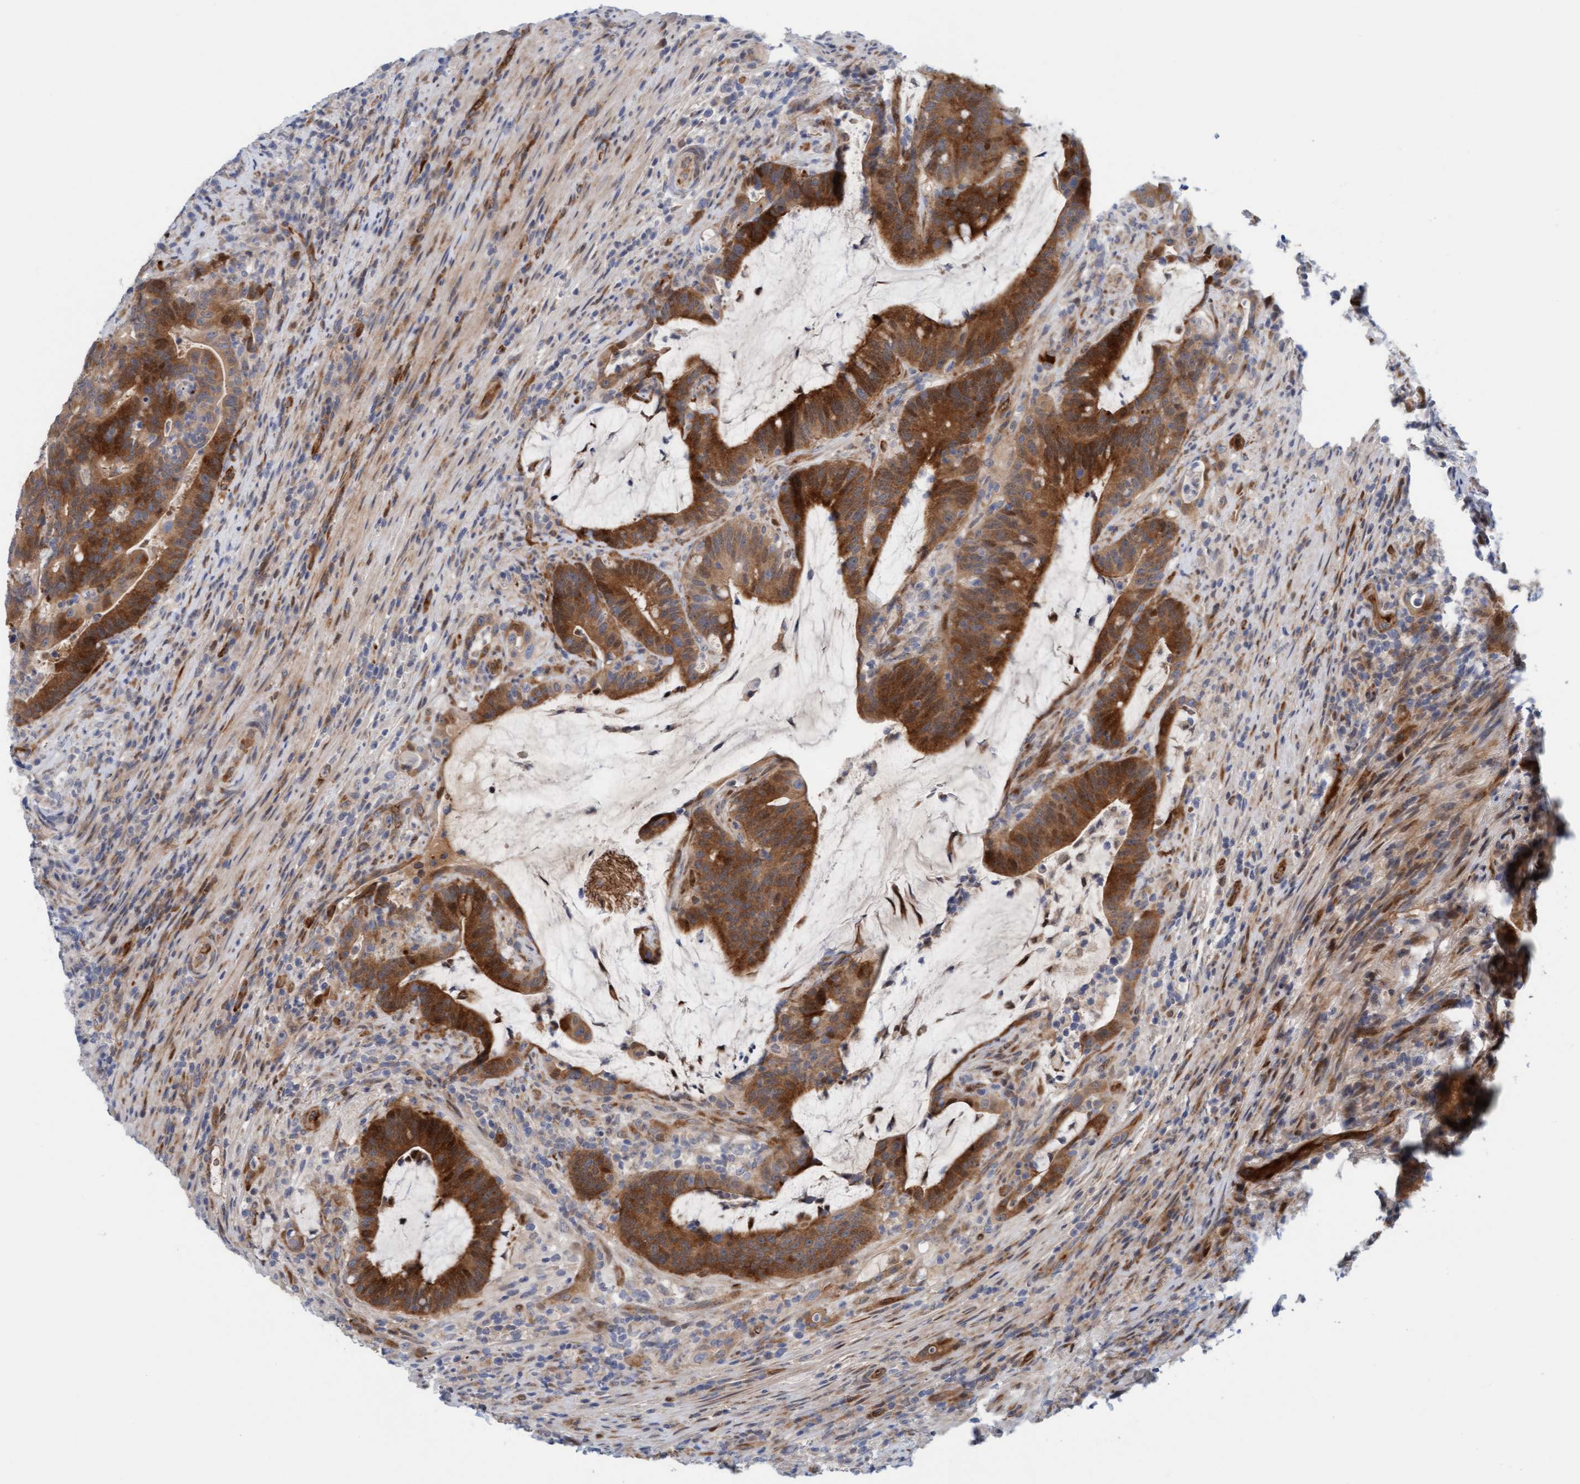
{"staining": {"intensity": "strong", "quantity": ">75%", "location": "cytoplasmic/membranous"}, "tissue": "colorectal cancer", "cell_type": "Tumor cells", "image_type": "cancer", "snomed": [{"axis": "morphology", "description": "Adenocarcinoma, NOS"}, {"axis": "topography", "description": "Colon"}], "caption": "Colorectal cancer (adenocarcinoma) stained for a protein exhibits strong cytoplasmic/membranous positivity in tumor cells.", "gene": "EIF4EBP1", "patient": {"sex": "female", "age": 66}}